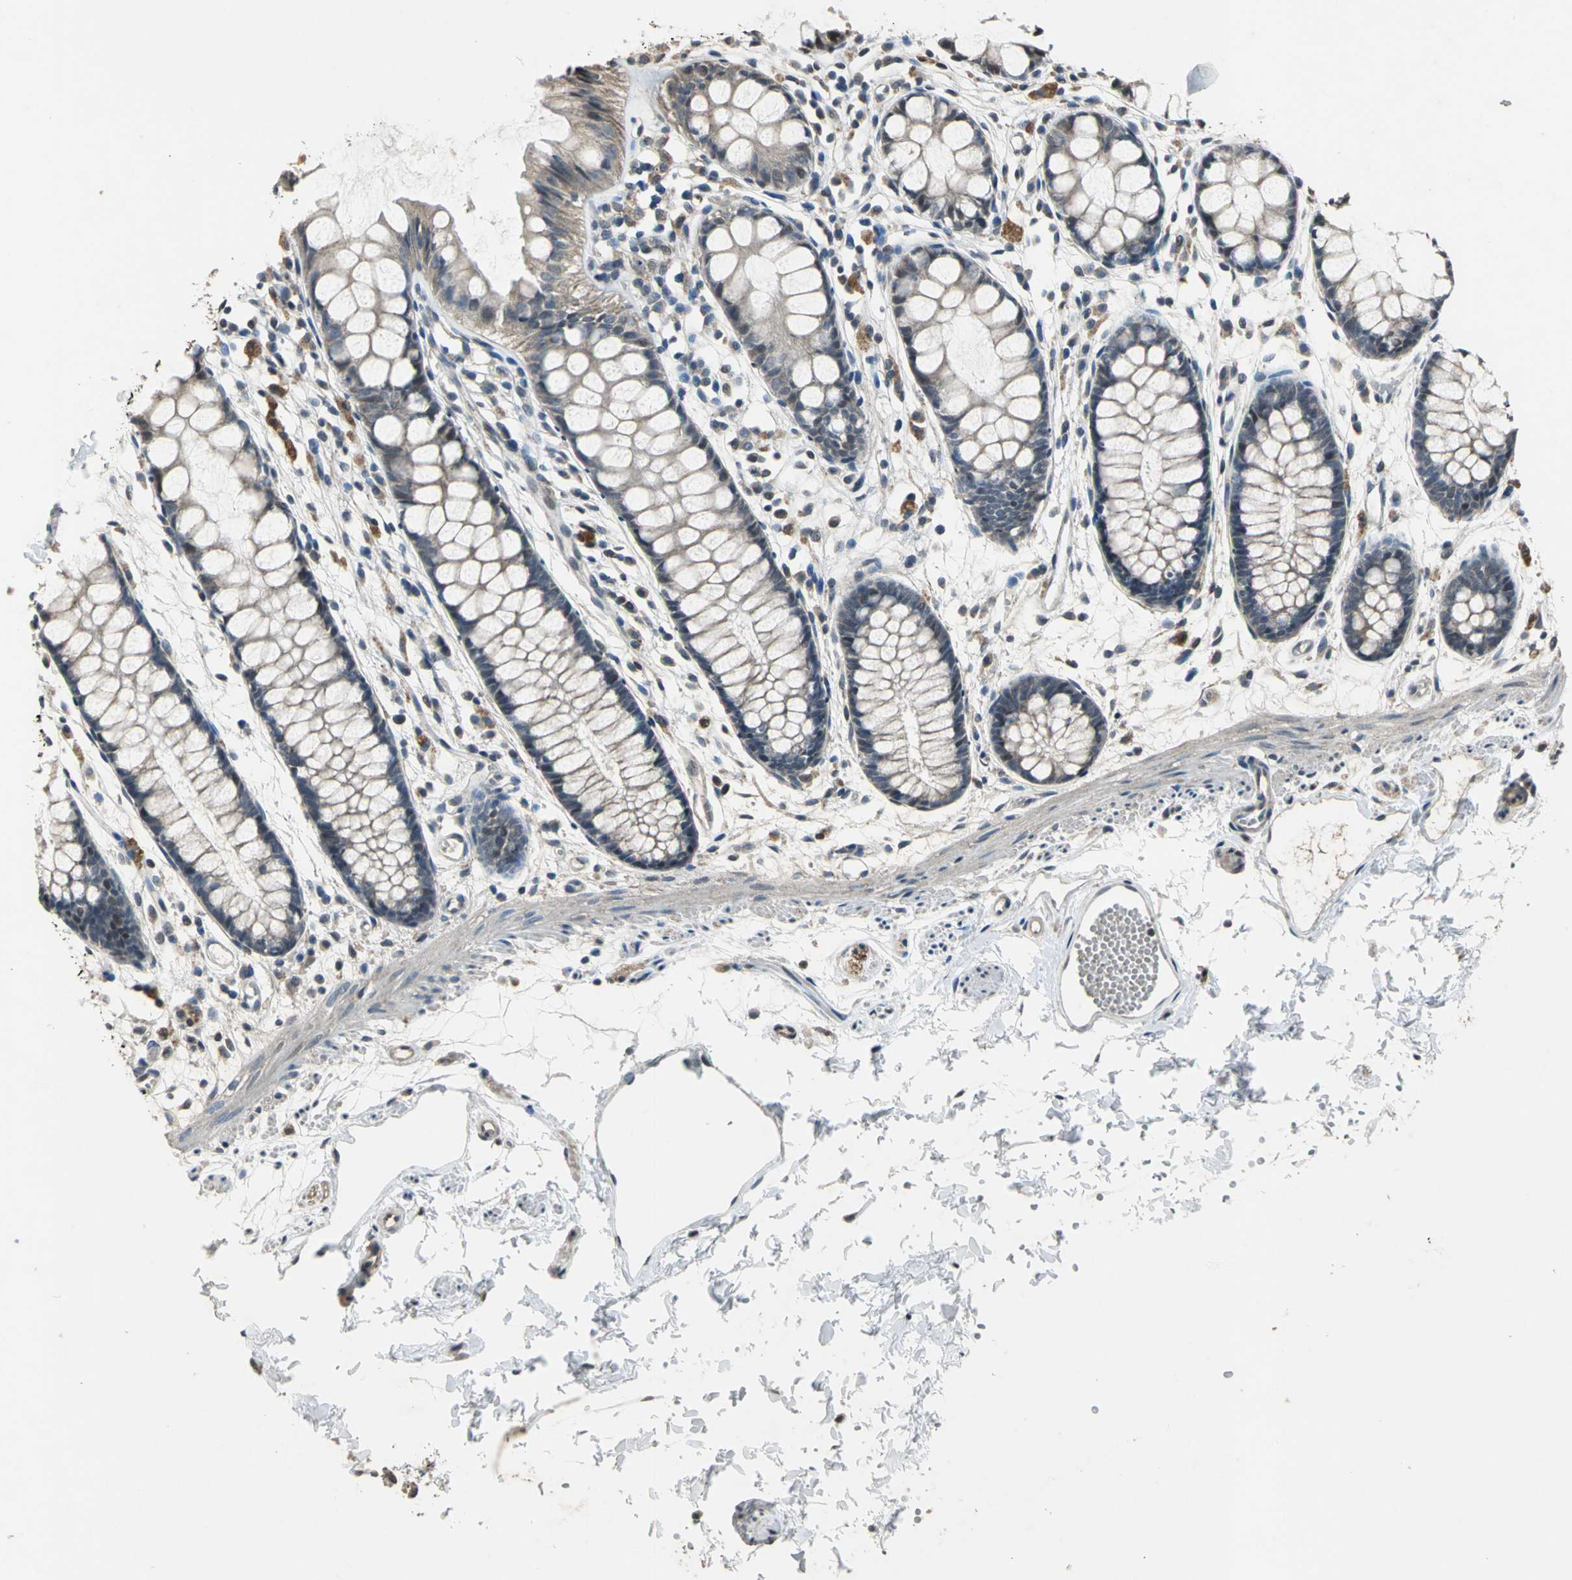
{"staining": {"intensity": "moderate", "quantity": "25%-75%", "location": "cytoplasmic/membranous"}, "tissue": "rectum", "cell_type": "Glandular cells", "image_type": "normal", "snomed": [{"axis": "morphology", "description": "Normal tissue, NOS"}, {"axis": "topography", "description": "Rectum"}], "caption": "Protein expression by immunohistochemistry demonstrates moderate cytoplasmic/membranous staining in about 25%-75% of glandular cells in benign rectum.", "gene": "JADE3", "patient": {"sex": "female", "age": 66}}